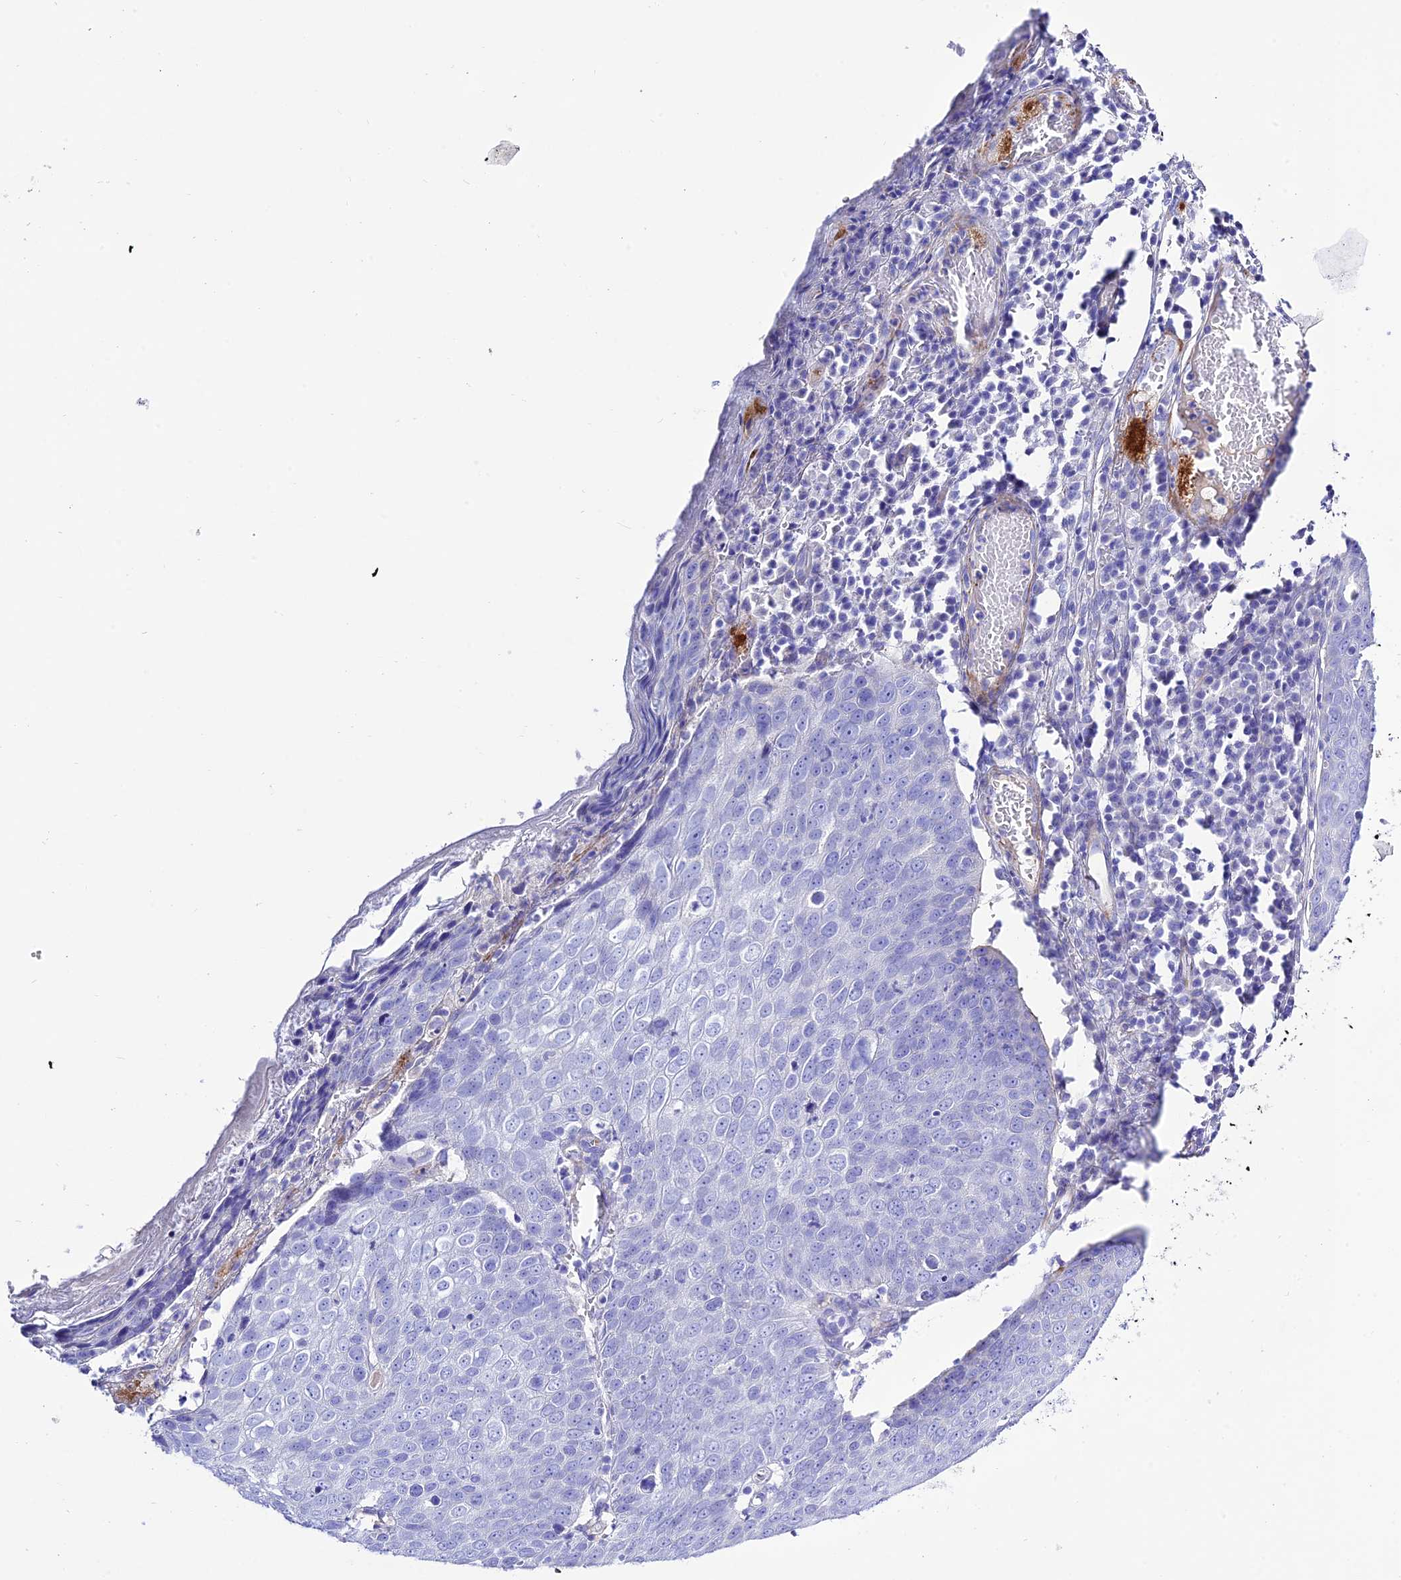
{"staining": {"intensity": "negative", "quantity": "none", "location": "none"}, "tissue": "skin cancer", "cell_type": "Tumor cells", "image_type": "cancer", "snomed": [{"axis": "morphology", "description": "Squamous cell carcinoma, NOS"}, {"axis": "topography", "description": "Skin"}], "caption": "Immunohistochemistry image of human skin cancer (squamous cell carcinoma) stained for a protein (brown), which demonstrates no expression in tumor cells.", "gene": "FRA10AC1", "patient": {"sex": "male", "age": 71}}